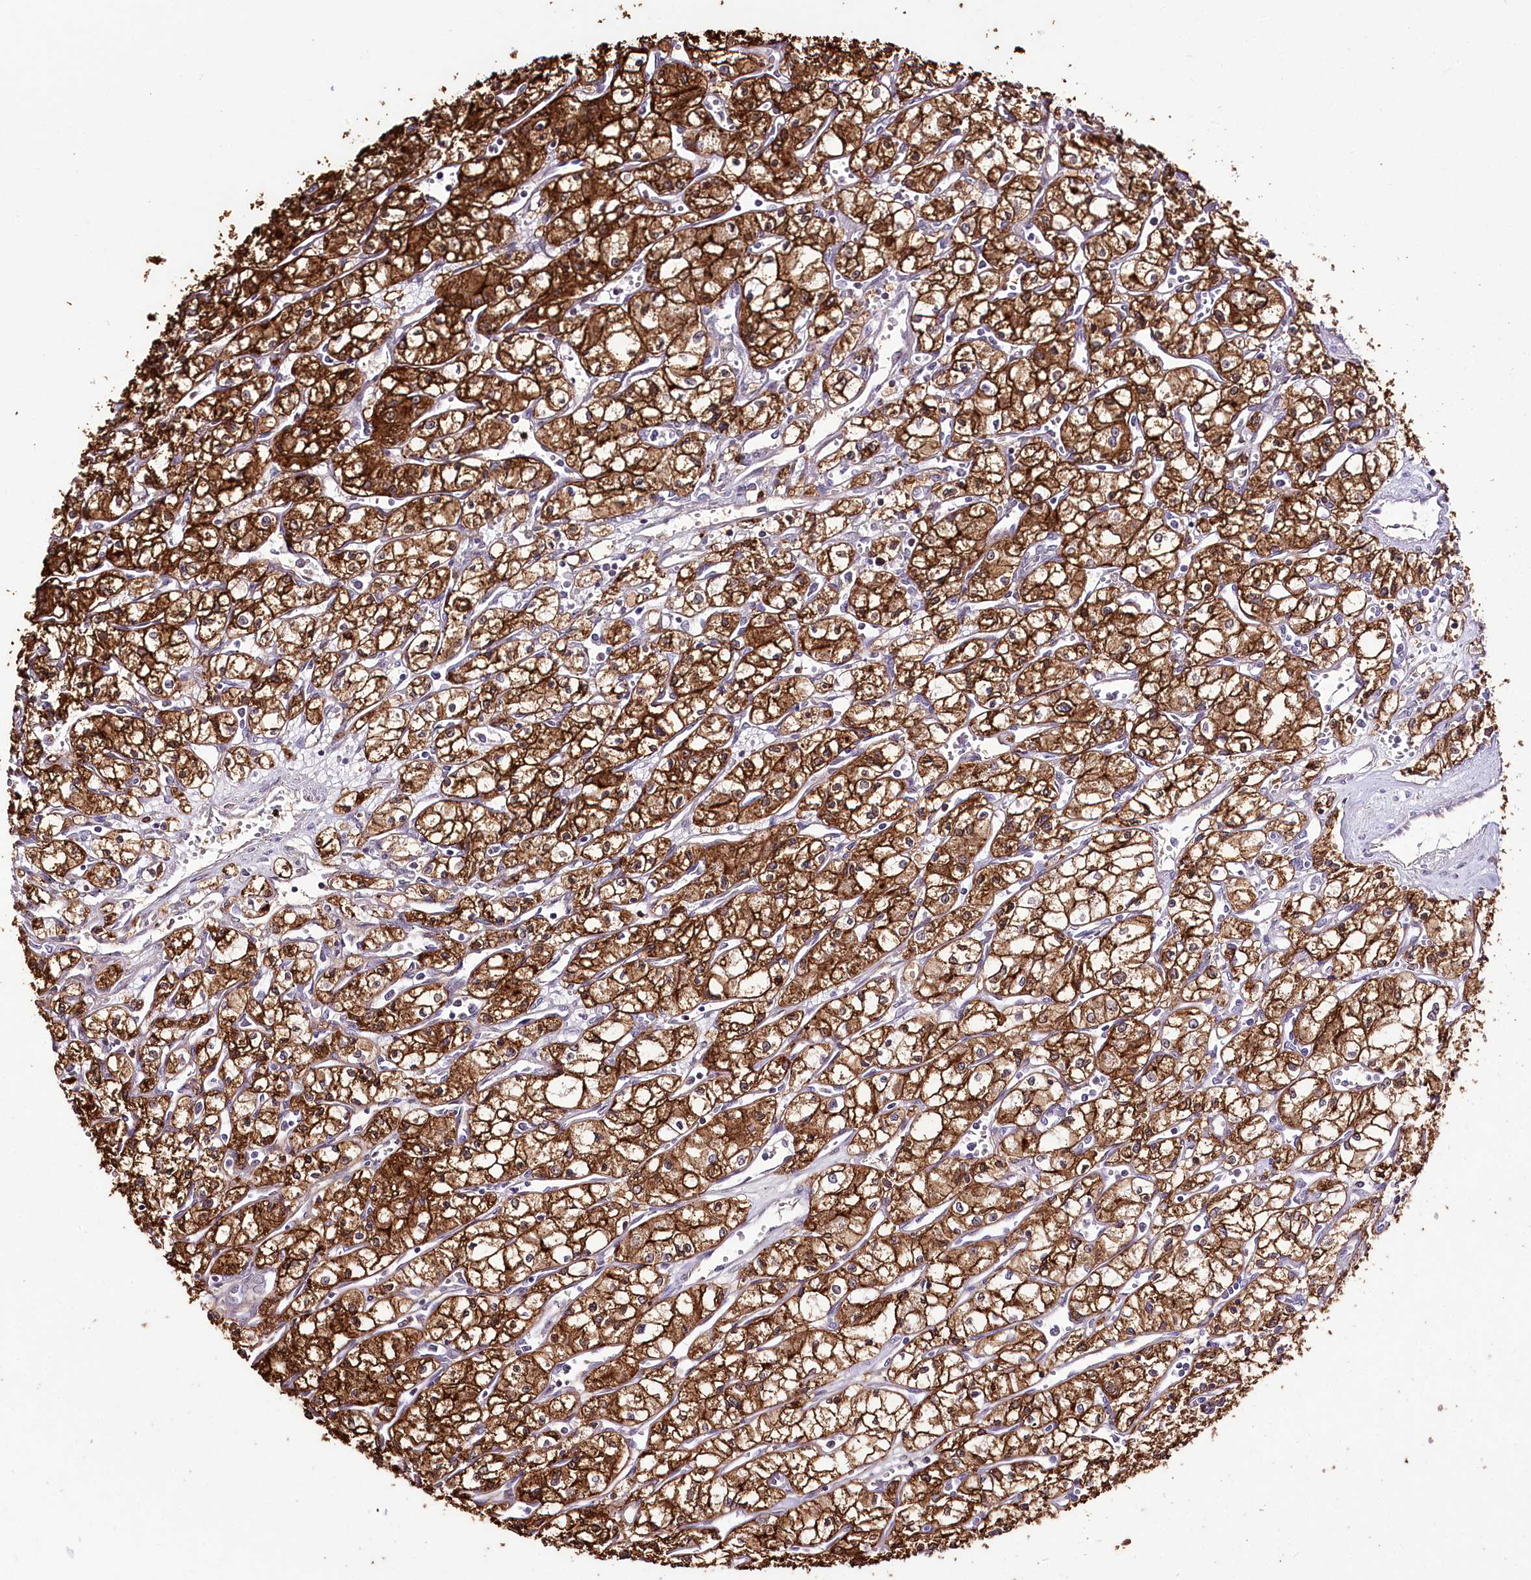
{"staining": {"intensity": "strong", "quantity": ">75%", "location": "cytoplasmic/membranous"}, "tissue": "renal cancer", "cell_type": "Tumor cells", "image_type": "cancer", "snomed": [{"axis": "morphology", "description": "Adenocarcinoma, NOS"}, {"axis": "topography", "description": "Kidney"}], "caption": "Immunohistochemistry (IHC) (DAB) staining of adenocarcinoma (renal) exhibits strong cytoplasmic/membranous protein staining in approximately >75% of tumor cells. (DAB (3,3'-diaminobenzidine) IHC, brown staining for protein, blue staining for nuclei).", "gene": "UGP2", "patient": {"sex": "male", "age": 59}}